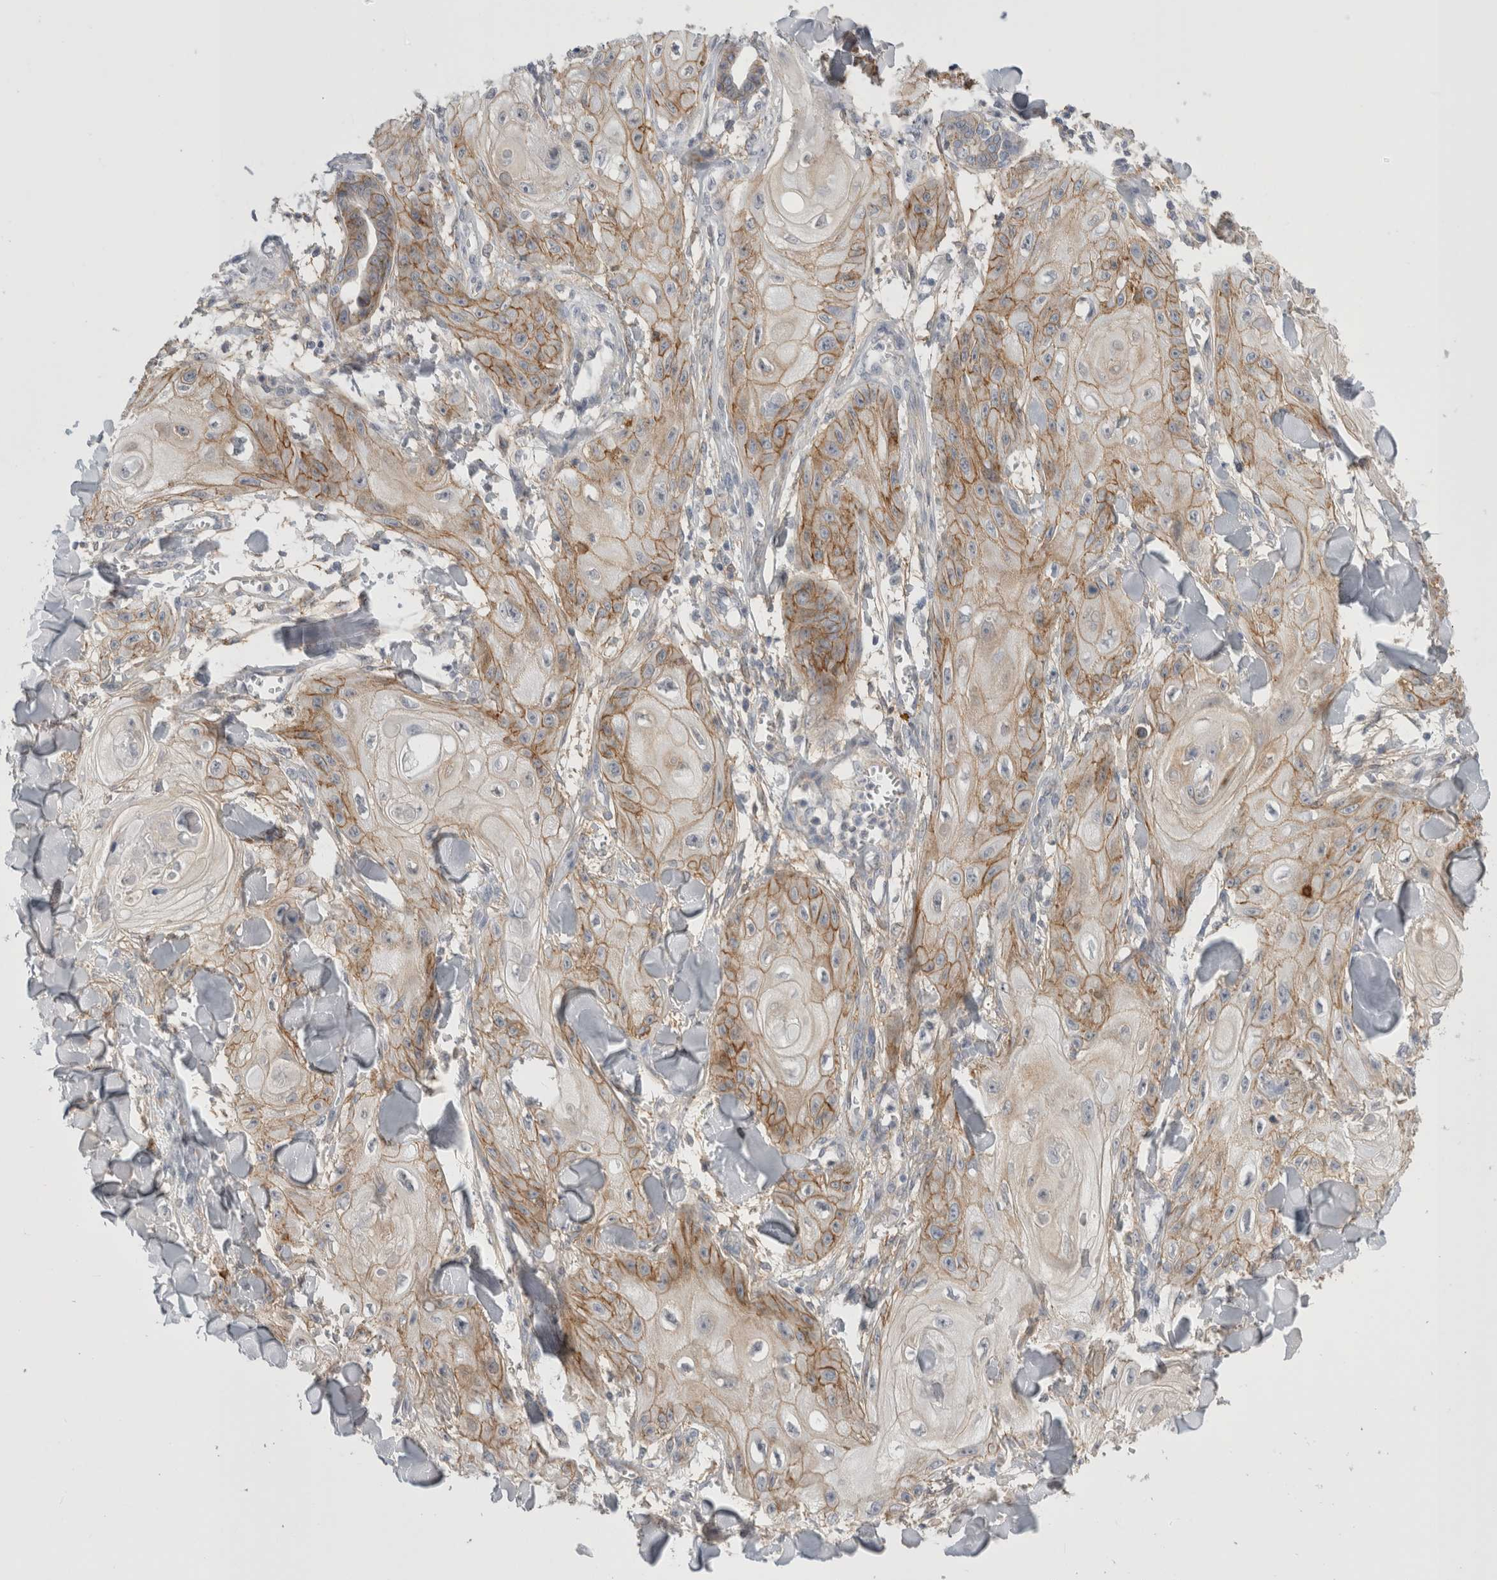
{"staining": {"intensity": "moderate", "quantity": ">75%", "location": "cytoplasmic/membranous"}, "tissue": "skin cancer", "cell_type": "Tumor cells", "image_type": "cancer", "snomed": [{"axis": "morphology", "description": "Squamous cell carcinoma, NOS"}, {"axis": "topography", "description": "Skin"}], "caption": "Immunohistochemistry (IHC) image of skin cancer stained for a protein (brown), which demonstrates medium levels of moderate cytoplasmic/membranous staining in approximately >75% of tumor cells.", "gene": "VANGL1", "patient": {"sex": "male", "age": 74}}